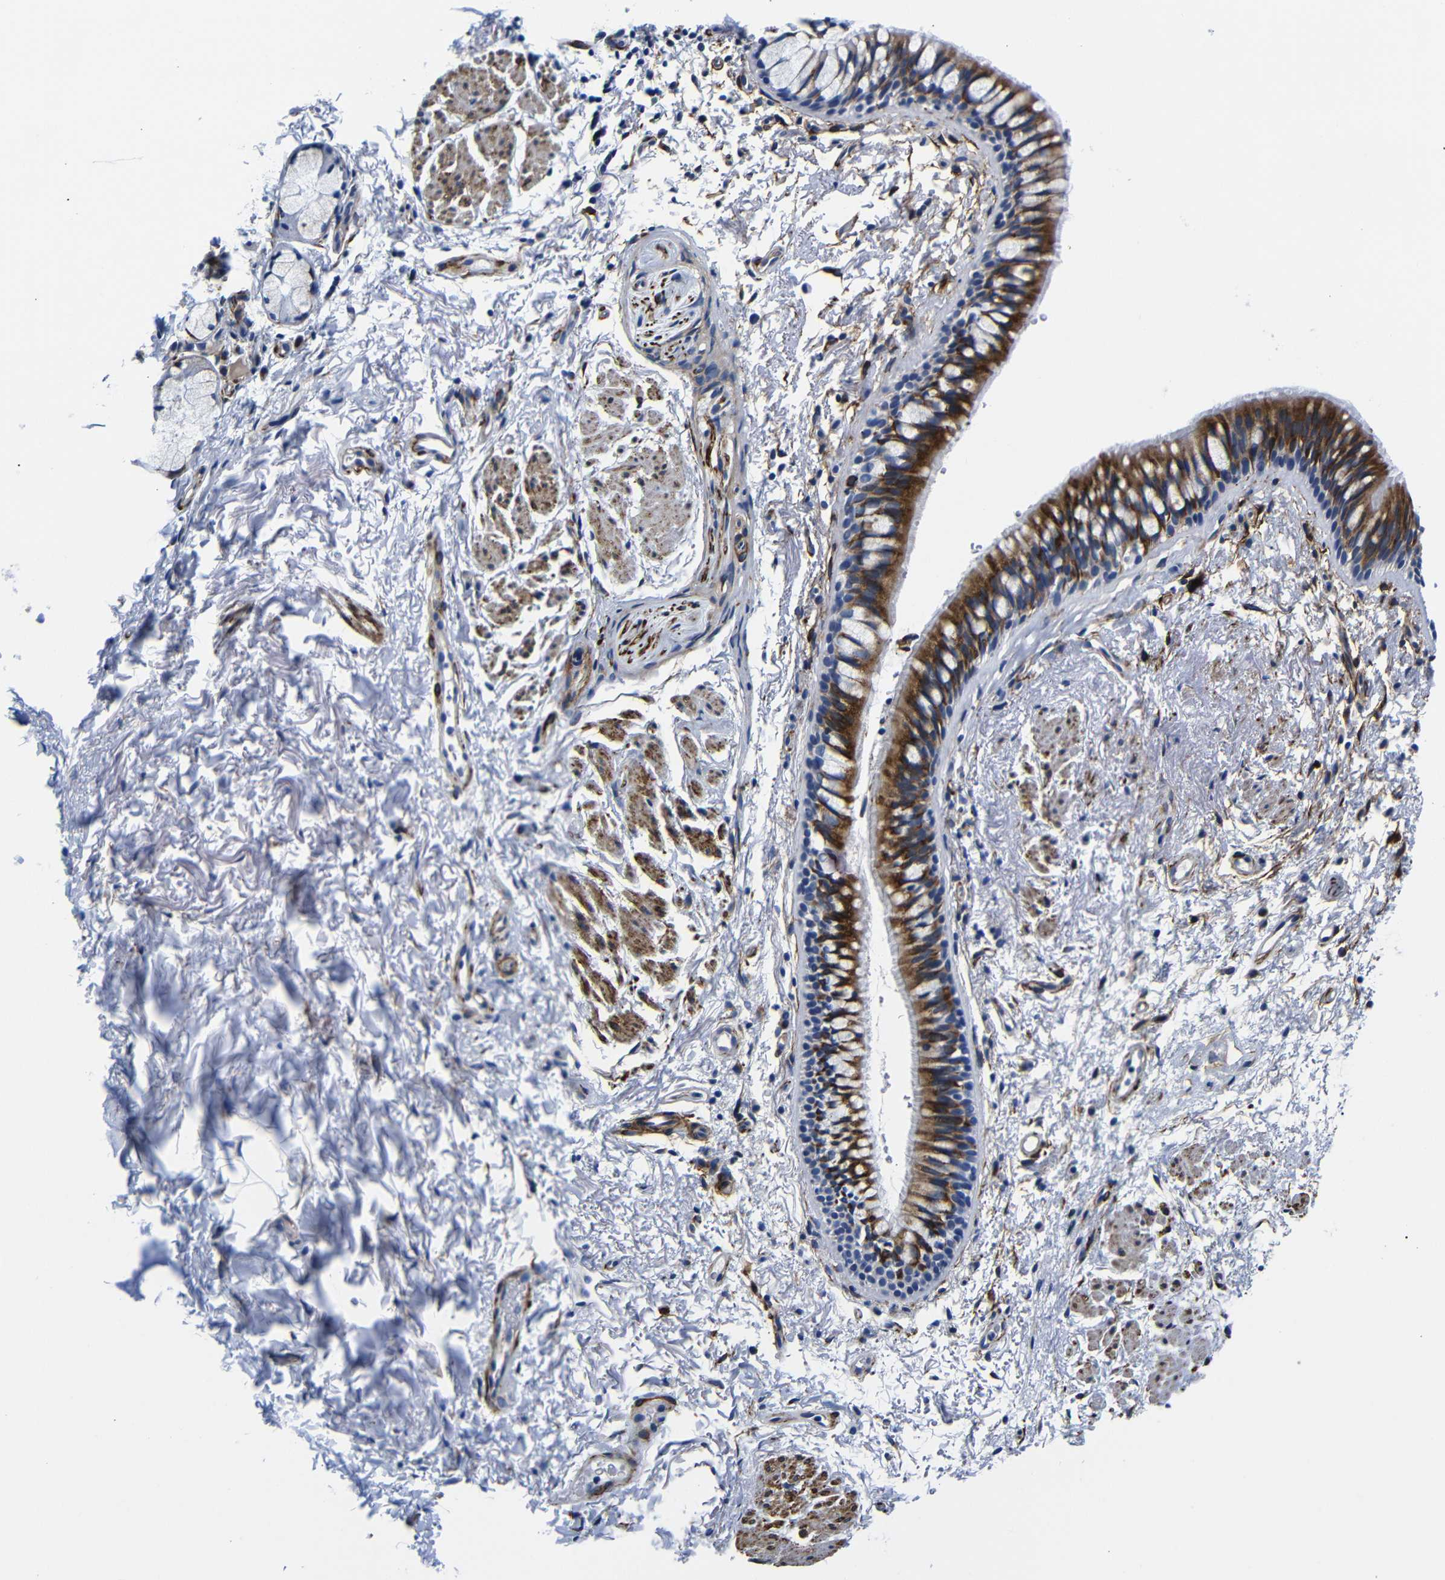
{"staining": {"intensity": "moderate", "quantity": "<25%", "location": "cytoplasmic/membranous"}, "tissue": "adipose tissue", "cell_type": "Adipocytes", "image_type": "normal", "snomed": [{"axis": "morphology", "description": "Normal tissue, NOS"}, {"axis": "topography", "description": "Cartilage tissue"}, {"axis": "topography", "description": "Bronchus"}], "caption": "Immunohistochemistry (IHC) image of benign adipose tissue: adipose tissue stained using IHC displays low levels of moderate protein expression localized specifically in the cytoplasmic/membranous of adipocytes, appearing as a cytoplasmic/membranous brown color.", "gene": "LRIG1", "patient": {"sex": "female", "age": 73}}